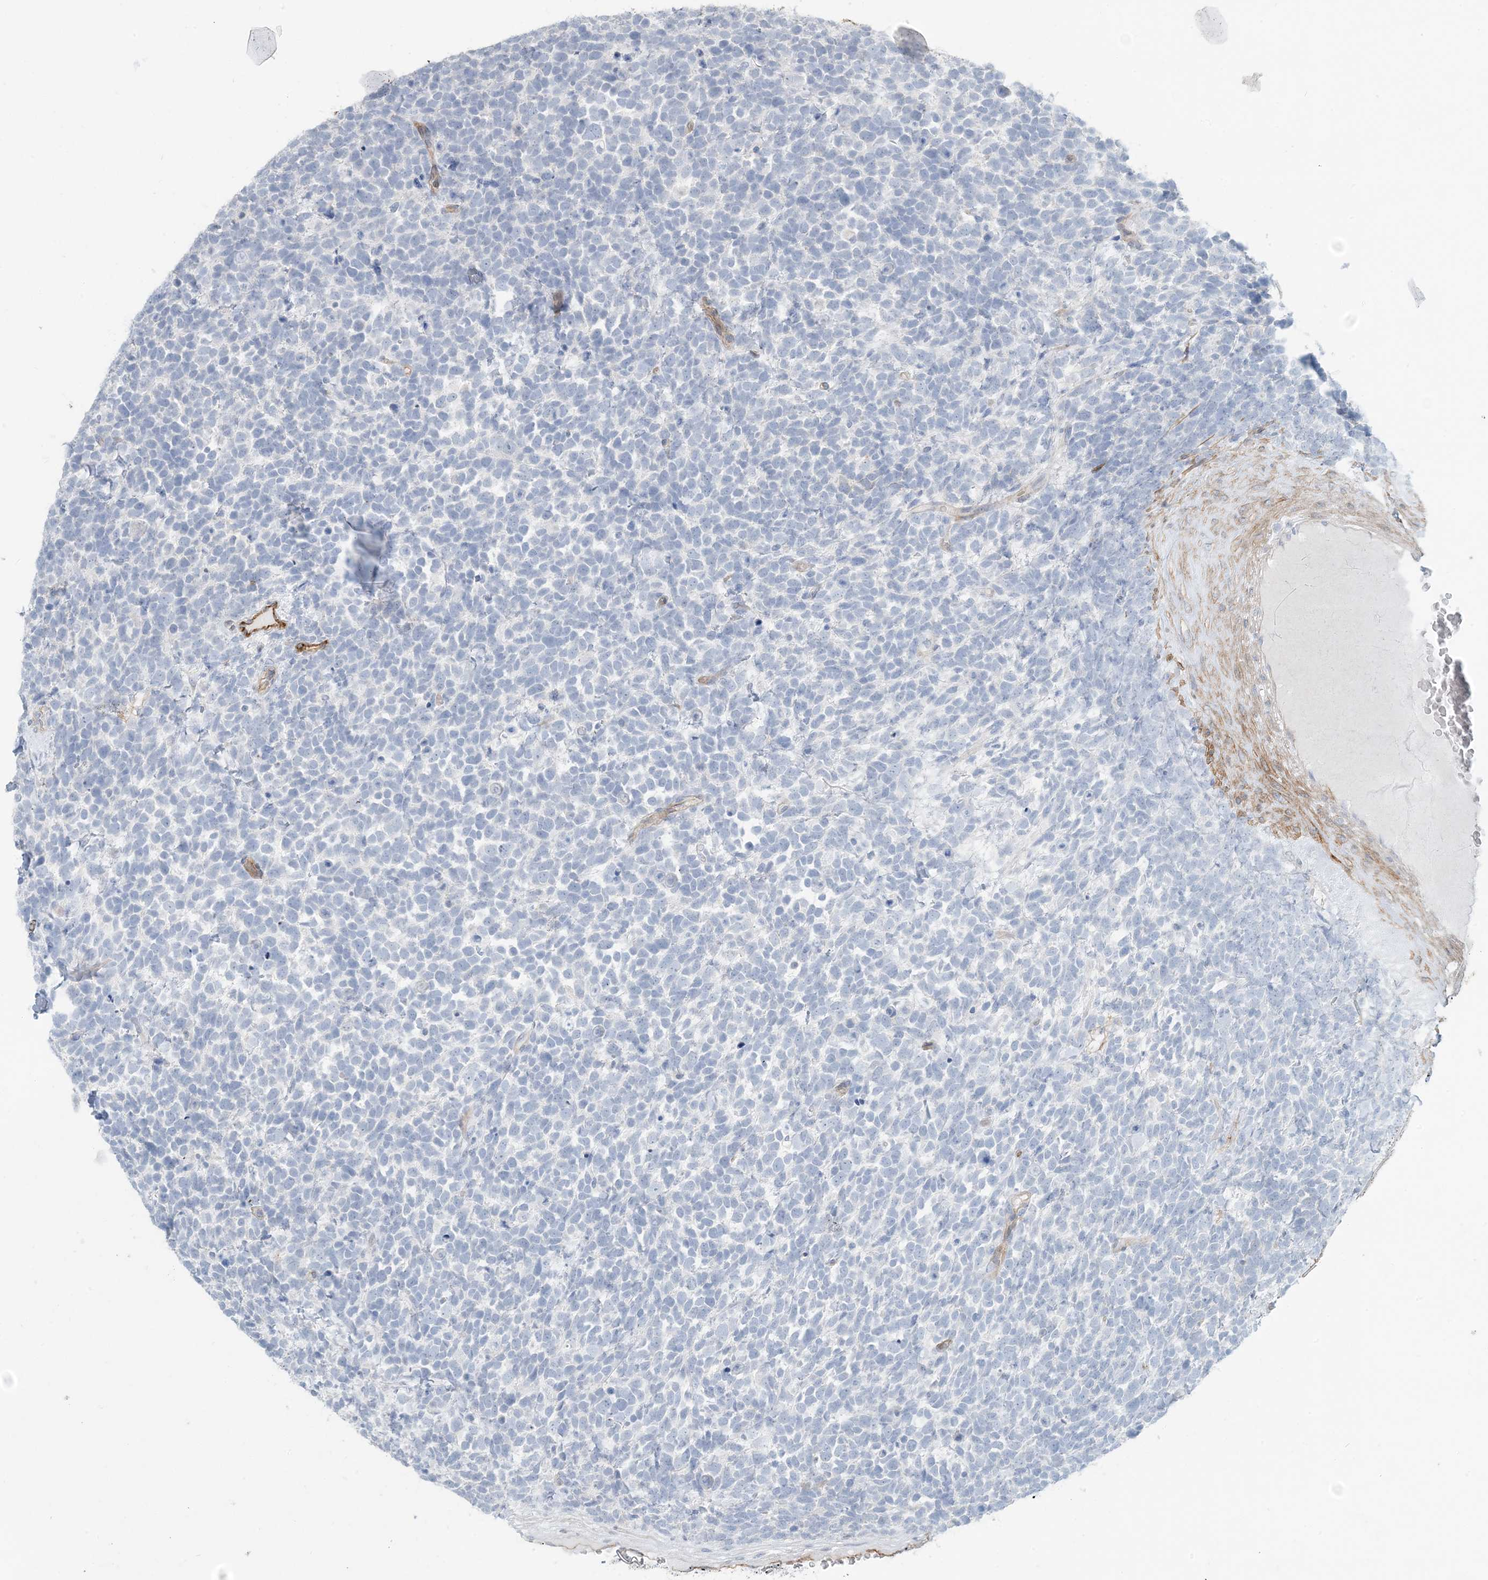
{"staining": {"intensity": "negative", "quantity": "none", "location": "none"}, "tissue": "urothelial cancer", "cell_type": "Tumor cells", "image_type": "cancer", "snomed": [{"axis": "morphology", "description": "Urothelial carcinoma, High grade"}, {"axis": "topography", "description": "Urinary bladder"}], "caption": "Immunohistochemistry image of human urothelial cancer stained for a protein (brown), which shows no positivity in tumor cells.", "gene": "PGM5", "patient": {"sex": "female", "age": 82}}